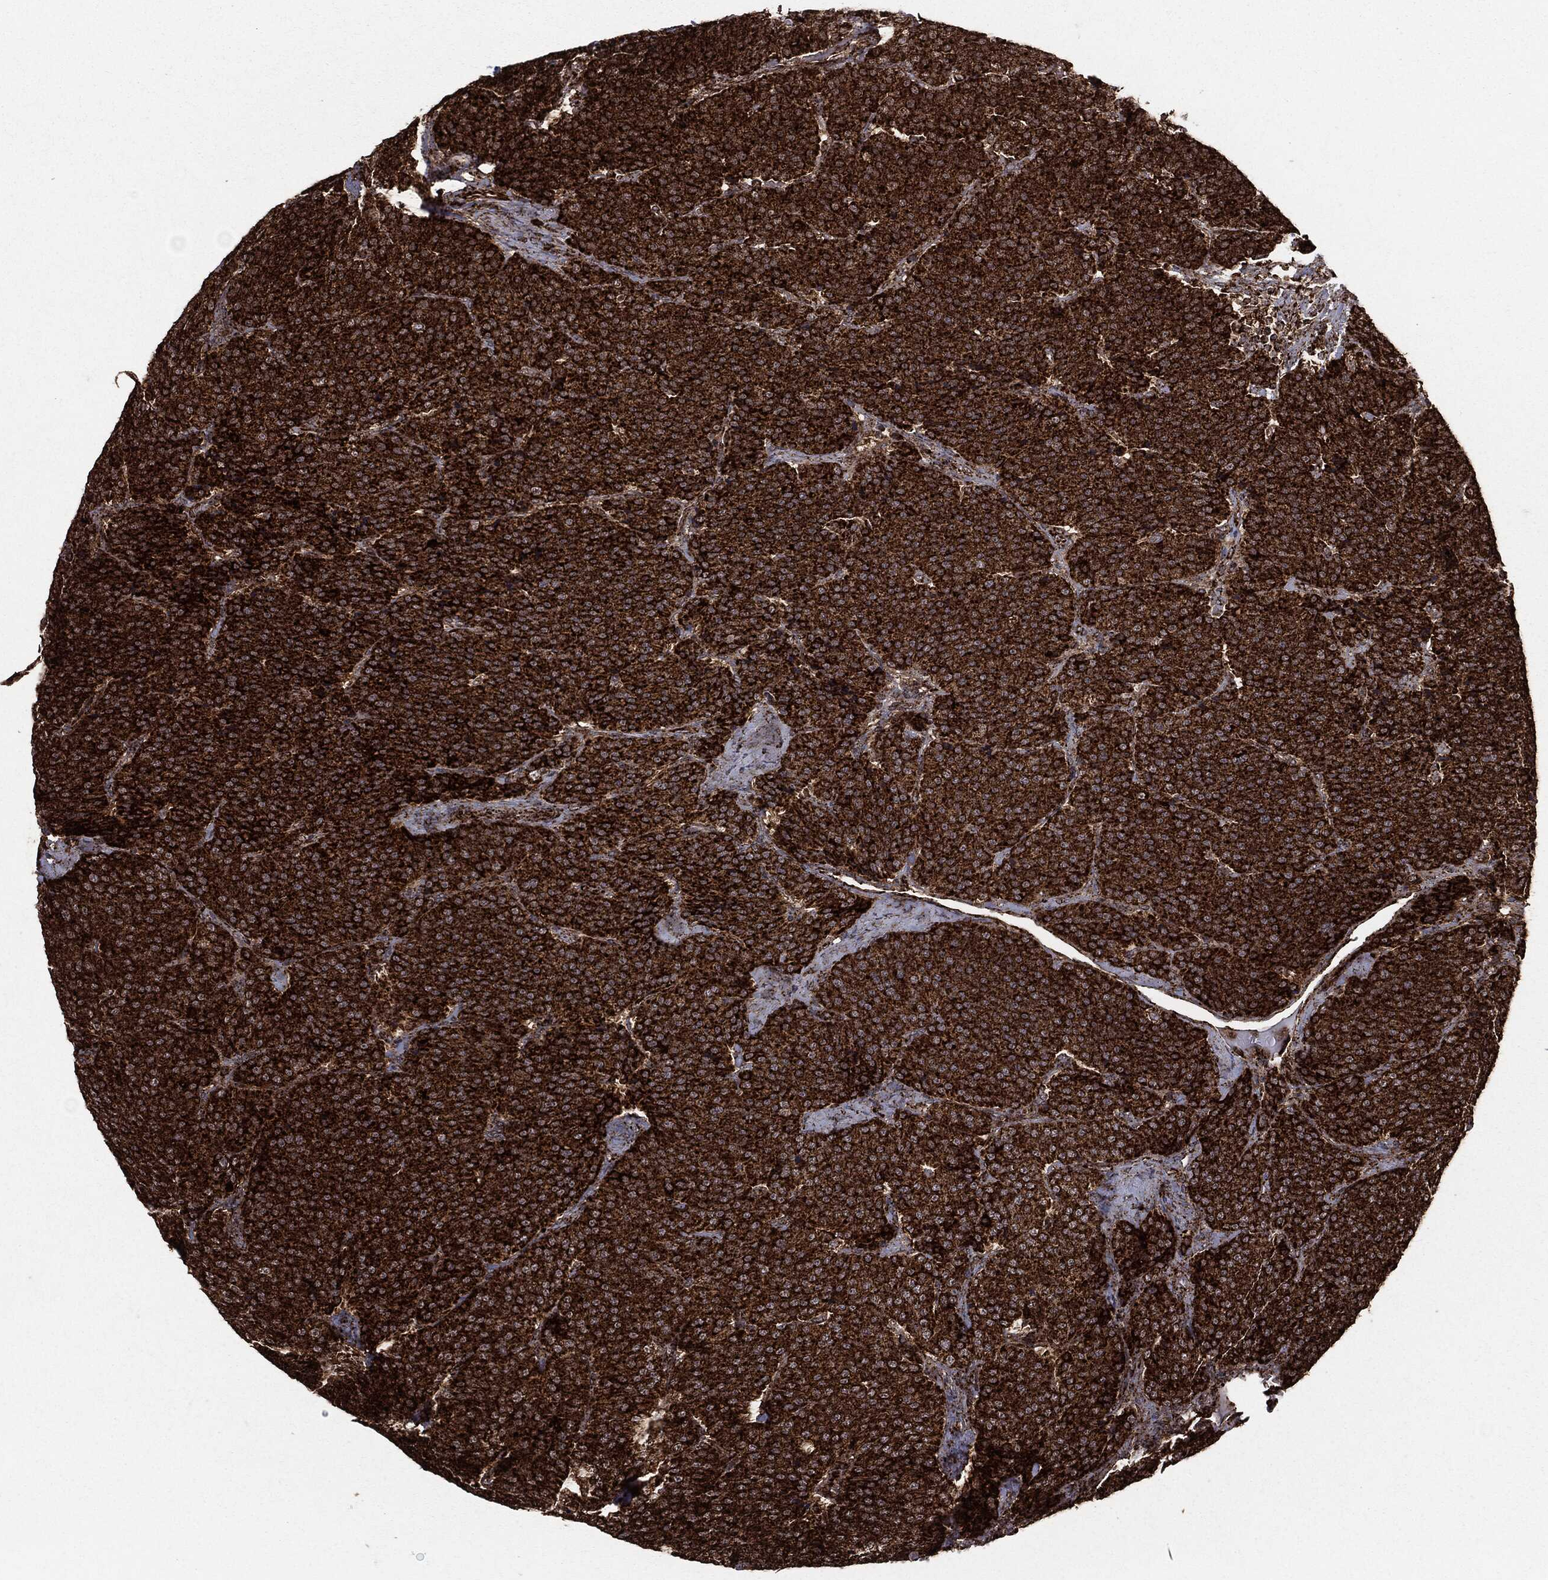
{"staining": {"intensity": "strong", "quantity": ">75%", "location": "cytoplasmic/membranous"}, "tissue": "carcinoid", "cell_type": "Tumor cells", "image_type": "cancer", "snomed": [{"axis": "morphology", "description": "Carcinoid, malignant, NOS"}, {"axis": "topography", "description": "Small intestine"}], "caption": "Tumor cells display high levels of strong cytoplasmic/membranous positivity in about >75% of cells in human carcinoid. (DAB (3,3'-diaminobenzidine) IHC with brightfield microscopy, high magnification).", "gene": "MAP2K1", "patient": {"sex": "female", "age": 58}}